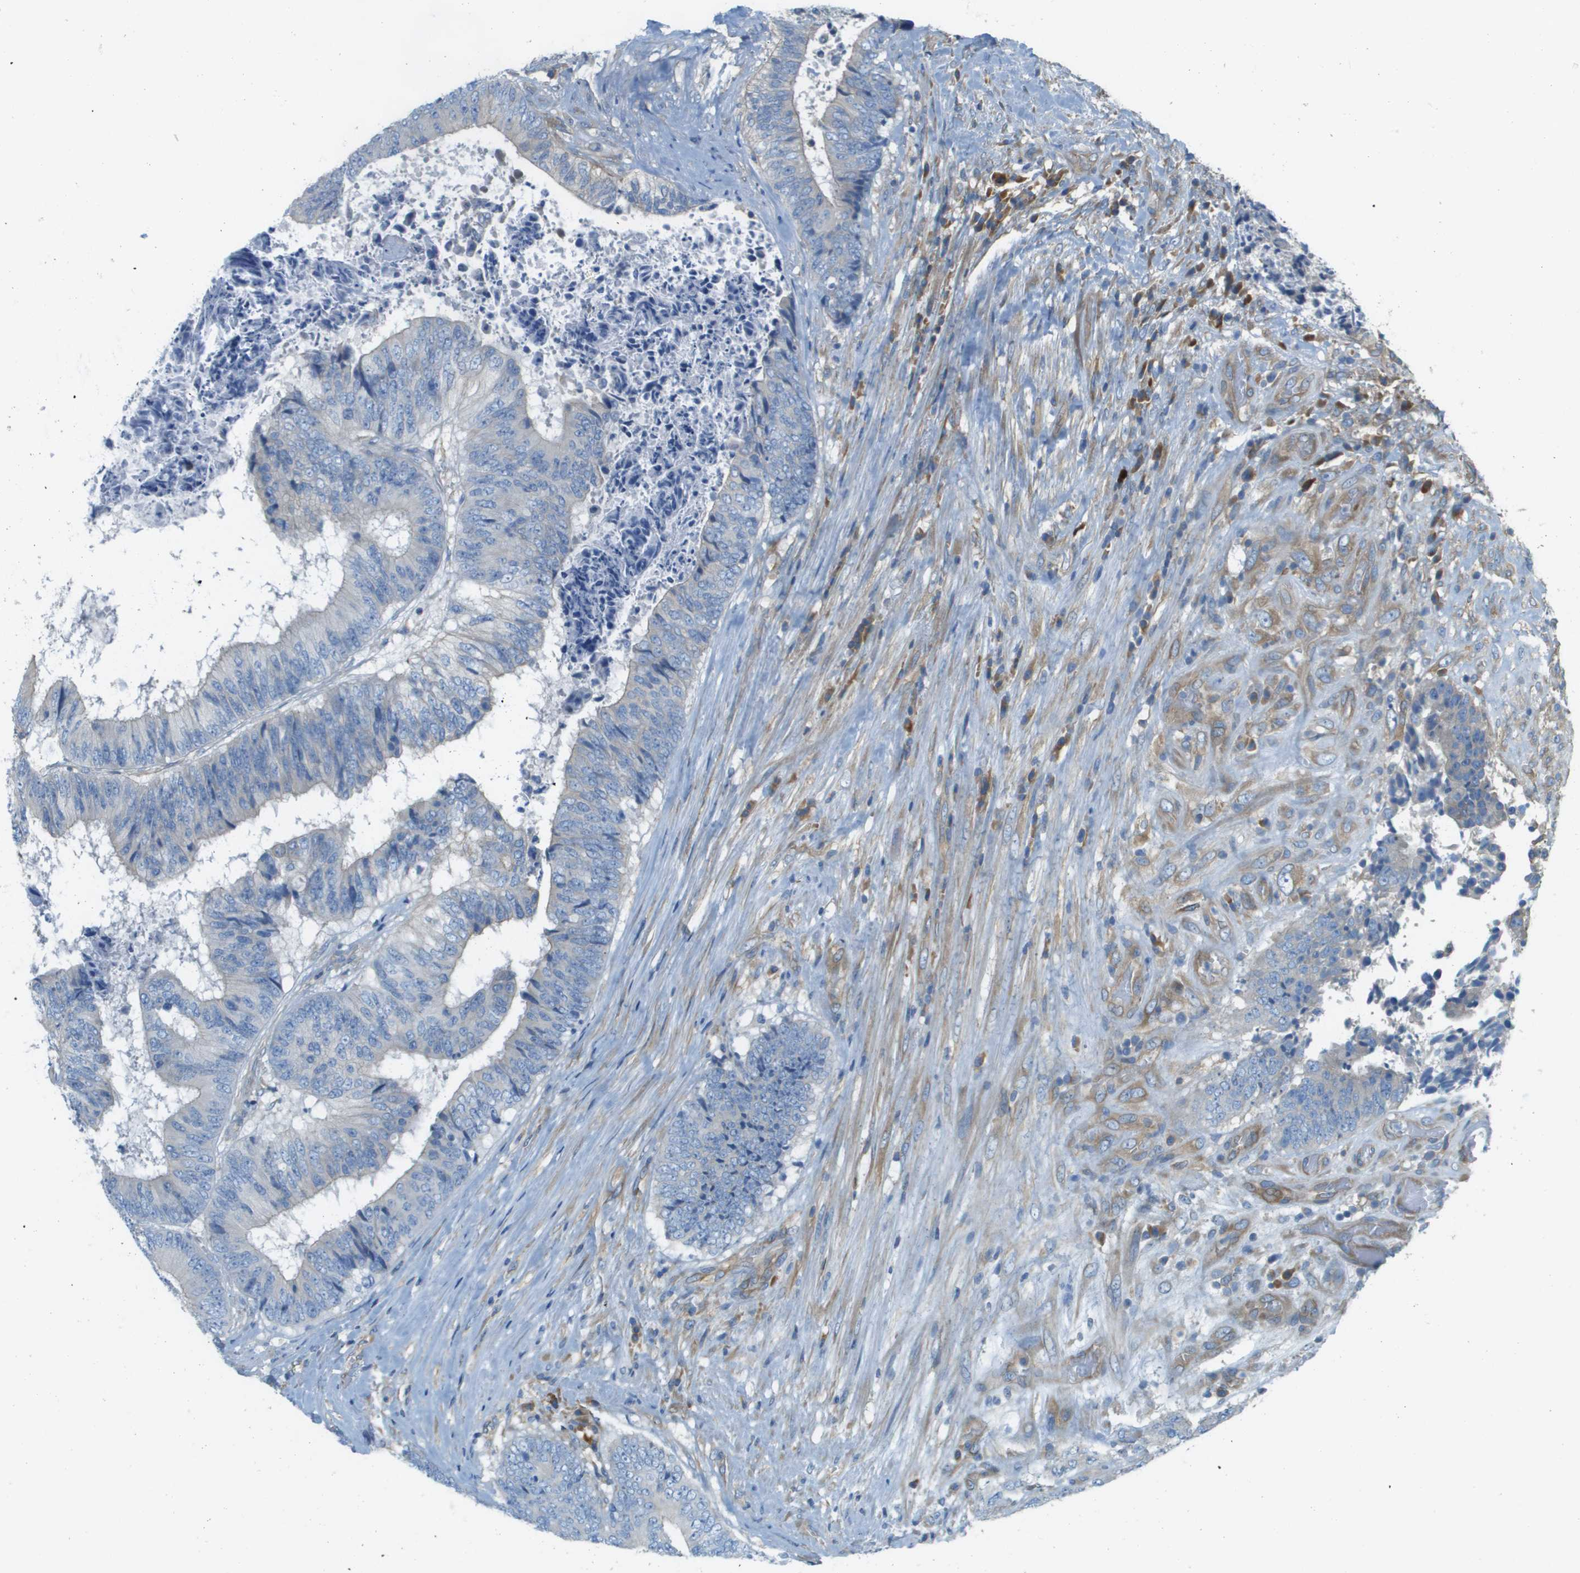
{"staining": {"intensity": "negative", "quantity": "none", "location": "none"}, "tissue": "colorectal cancer", "cell_type": "Tumor cells", "image_type": "cancer", "snomed": [{"axis": "morphology", "description": "Adenocarcinoma, NOS"}, {"axis": "topography", "description": "Rectum"}], "caption": "The micrograph demonstrates no staining of tumor cells in colorectal cancer.", "gene": "DNAJB11", "patient": {"sex": "male", "age": 72}}